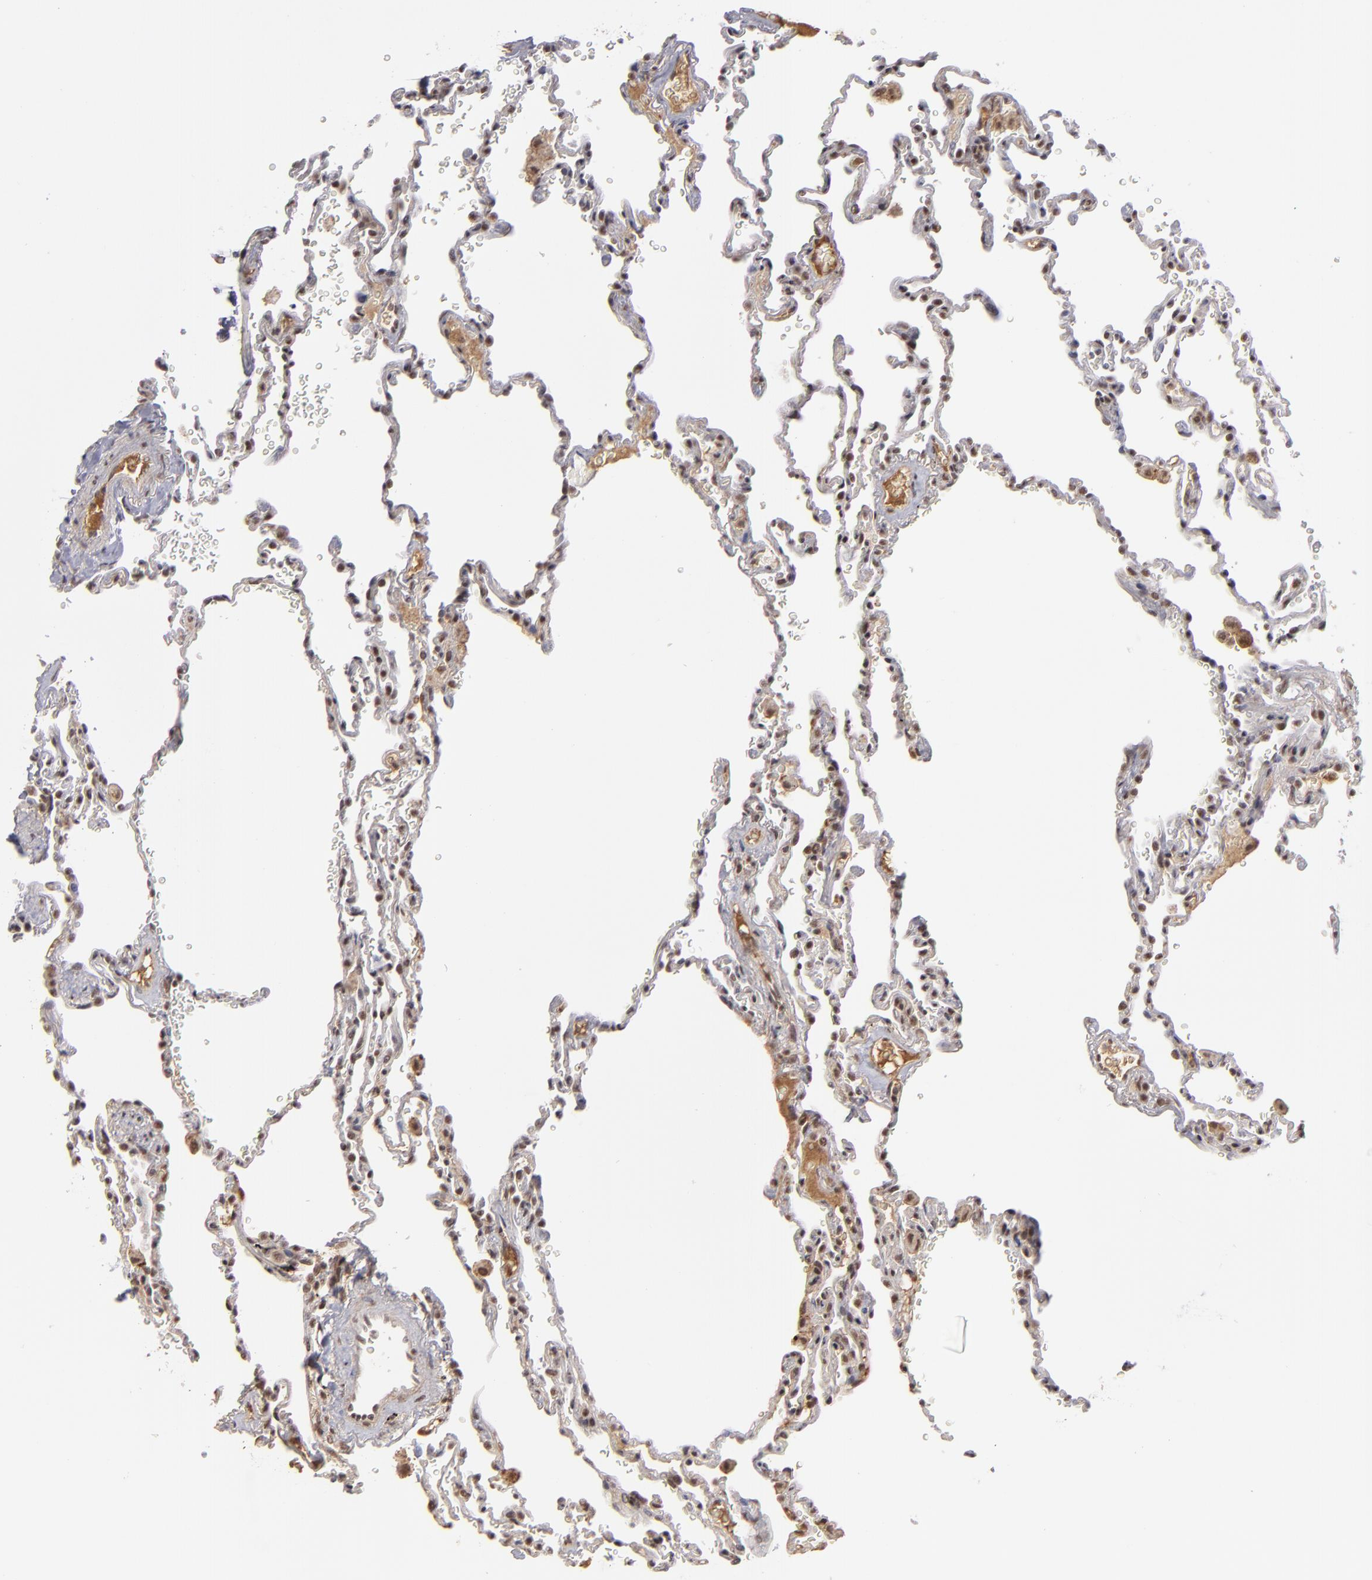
{"staining": {"intensity": "weak", "quantity": "<25%", "location": "nuclear"}, "tissue": "lung", "cell_type": "Alveolar cells", "image_type": "normal", "snomed": [{"axis": "morphology", "description": "Normal tissue, NOS"}, {"axis": "topography", "description": "Lung"}], "caption": "A micrograph of lung stained for a protein exhibits no brown staining in alveolar cells. The staining is performed using DAB brown chromogen with nuclei counter-stained in using hematoxylin.", "gene": "ZNF234", "patient": {"sex": "male", "age": 59}}